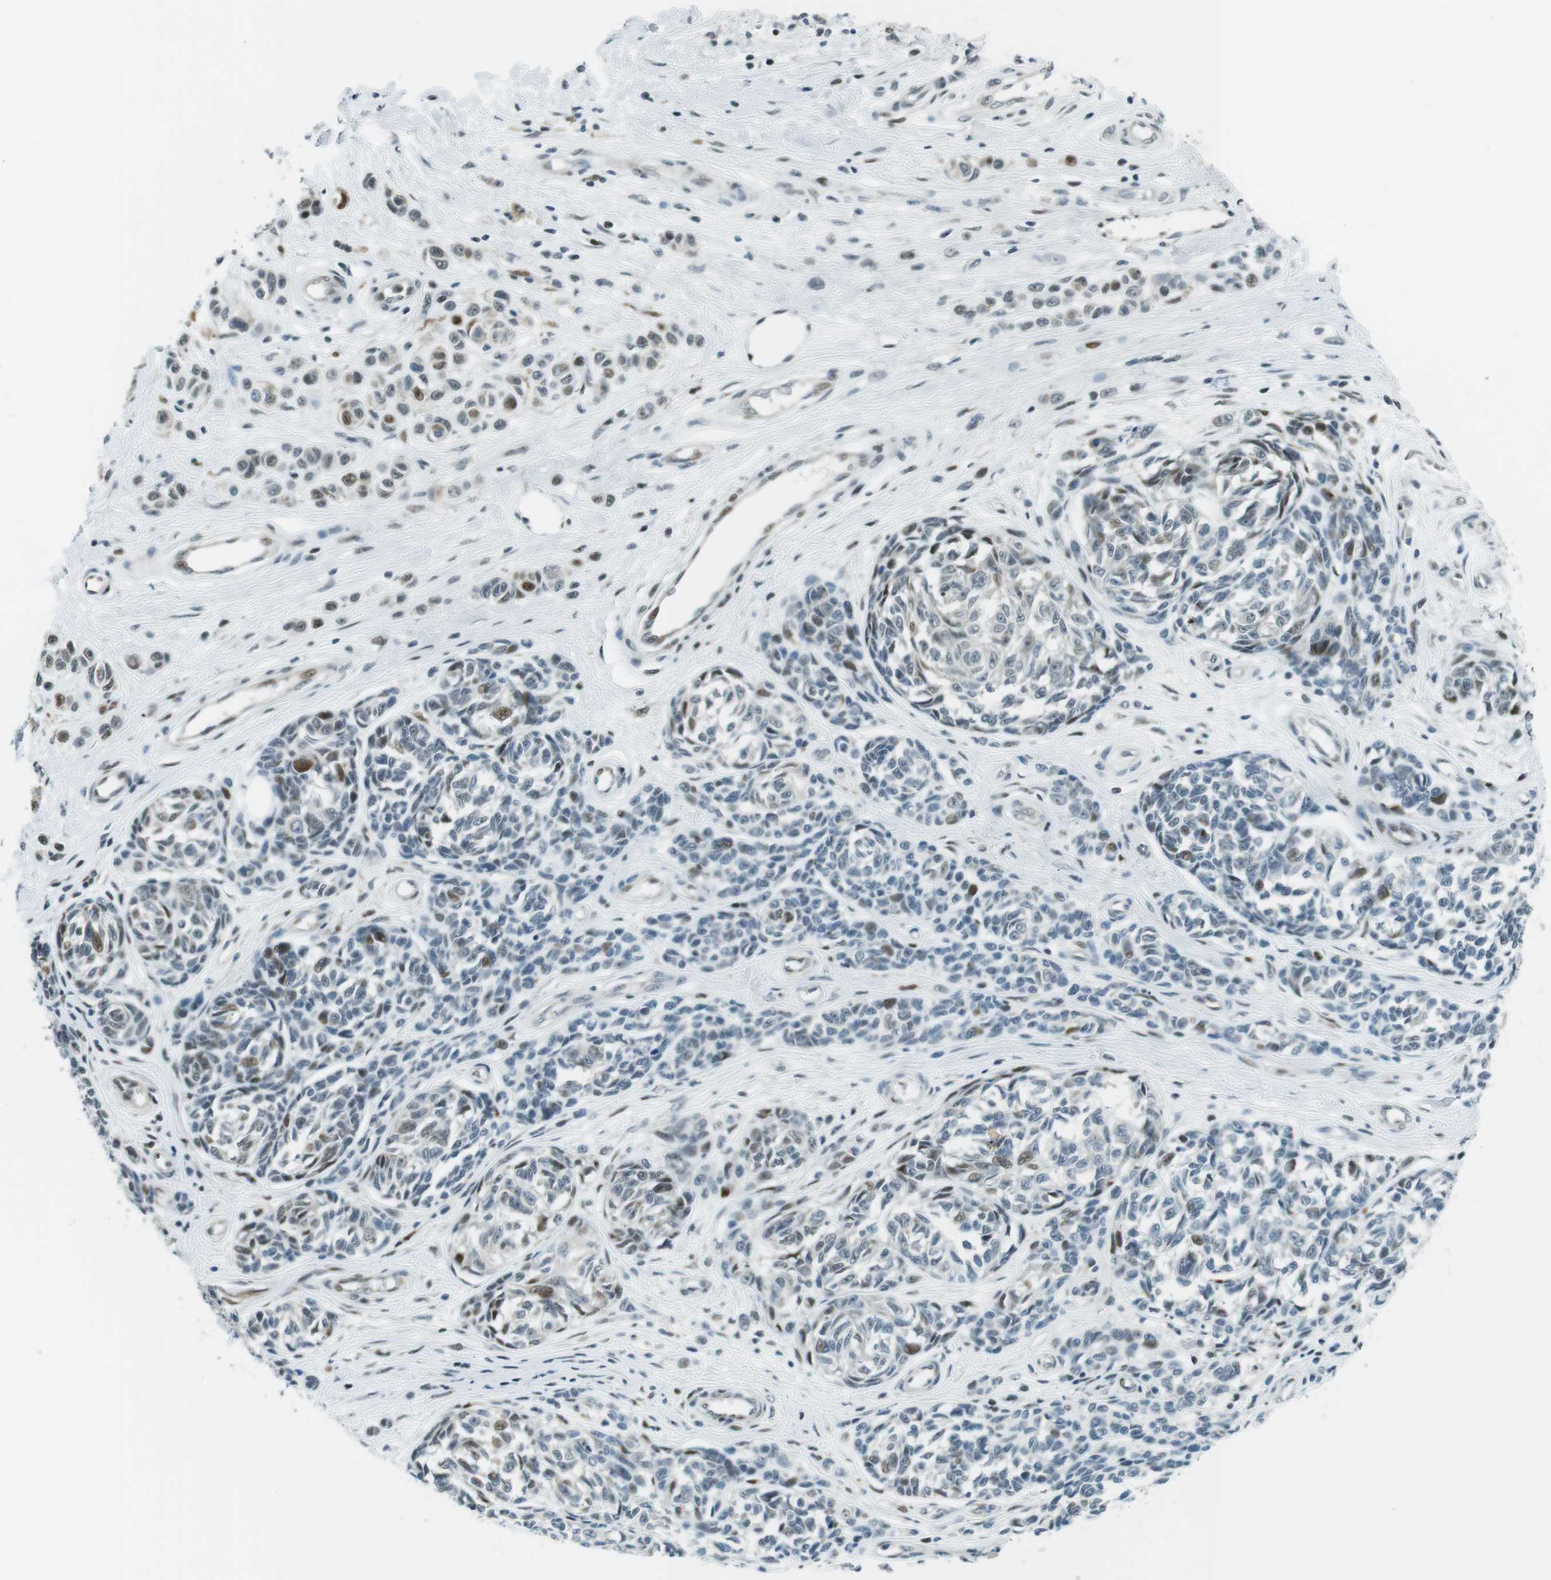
{"staining": {"intensity": "moderate", "quantity": "<25%", "location": "nuclear"}, "tissue": "melanoma", "cell_type": "Tumor cells", "image_type": "cancer", "snomed": [{"axis": "morphology", "description": "Malignant melanoma, NOS"}, {"axis": "topography", "description": "Skin"}], "caption": "A low amount of moderate nuclear staining is appreciated in approximately <25% of tumor cells in melanoma tissue.", "gene": "PJA1", "patient": {"sex": "female", "age": 64}}